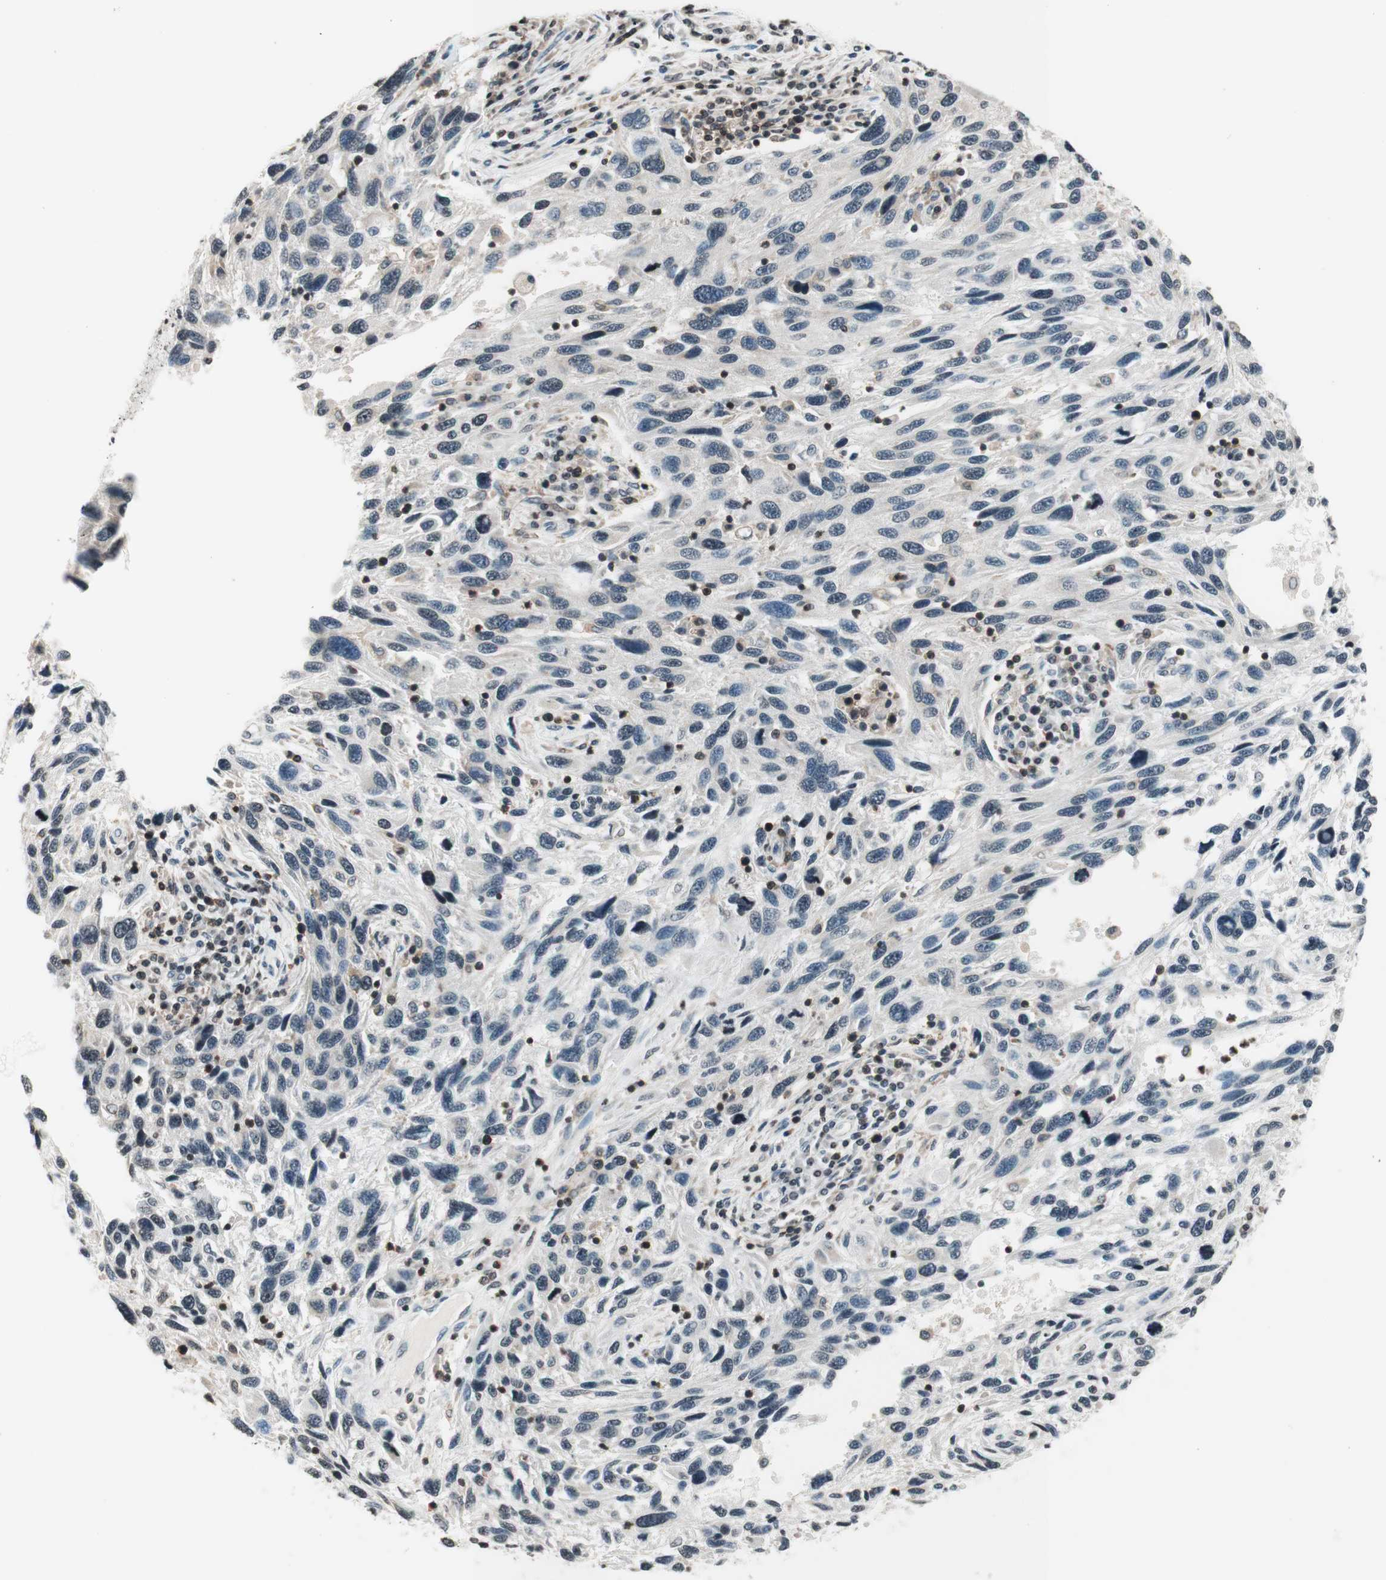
{"staining": {"intensity": "negative", "quantity": "none", "location": "none"}, "tissue": "melanoma", "cell_type": "Tumor cells", "image_type": "cancer", "snomed": [{"axis": "morphology", "description": "Malignant melanoma, NOS"}, {"axis": "topography", "description": "Skin"}], "caption": "This is an IHC micrograph of malignant melanoma. There is no staining in tumor cells.", "gene": "WIPF1", "patient": {"sex": "male", "age": 53}}